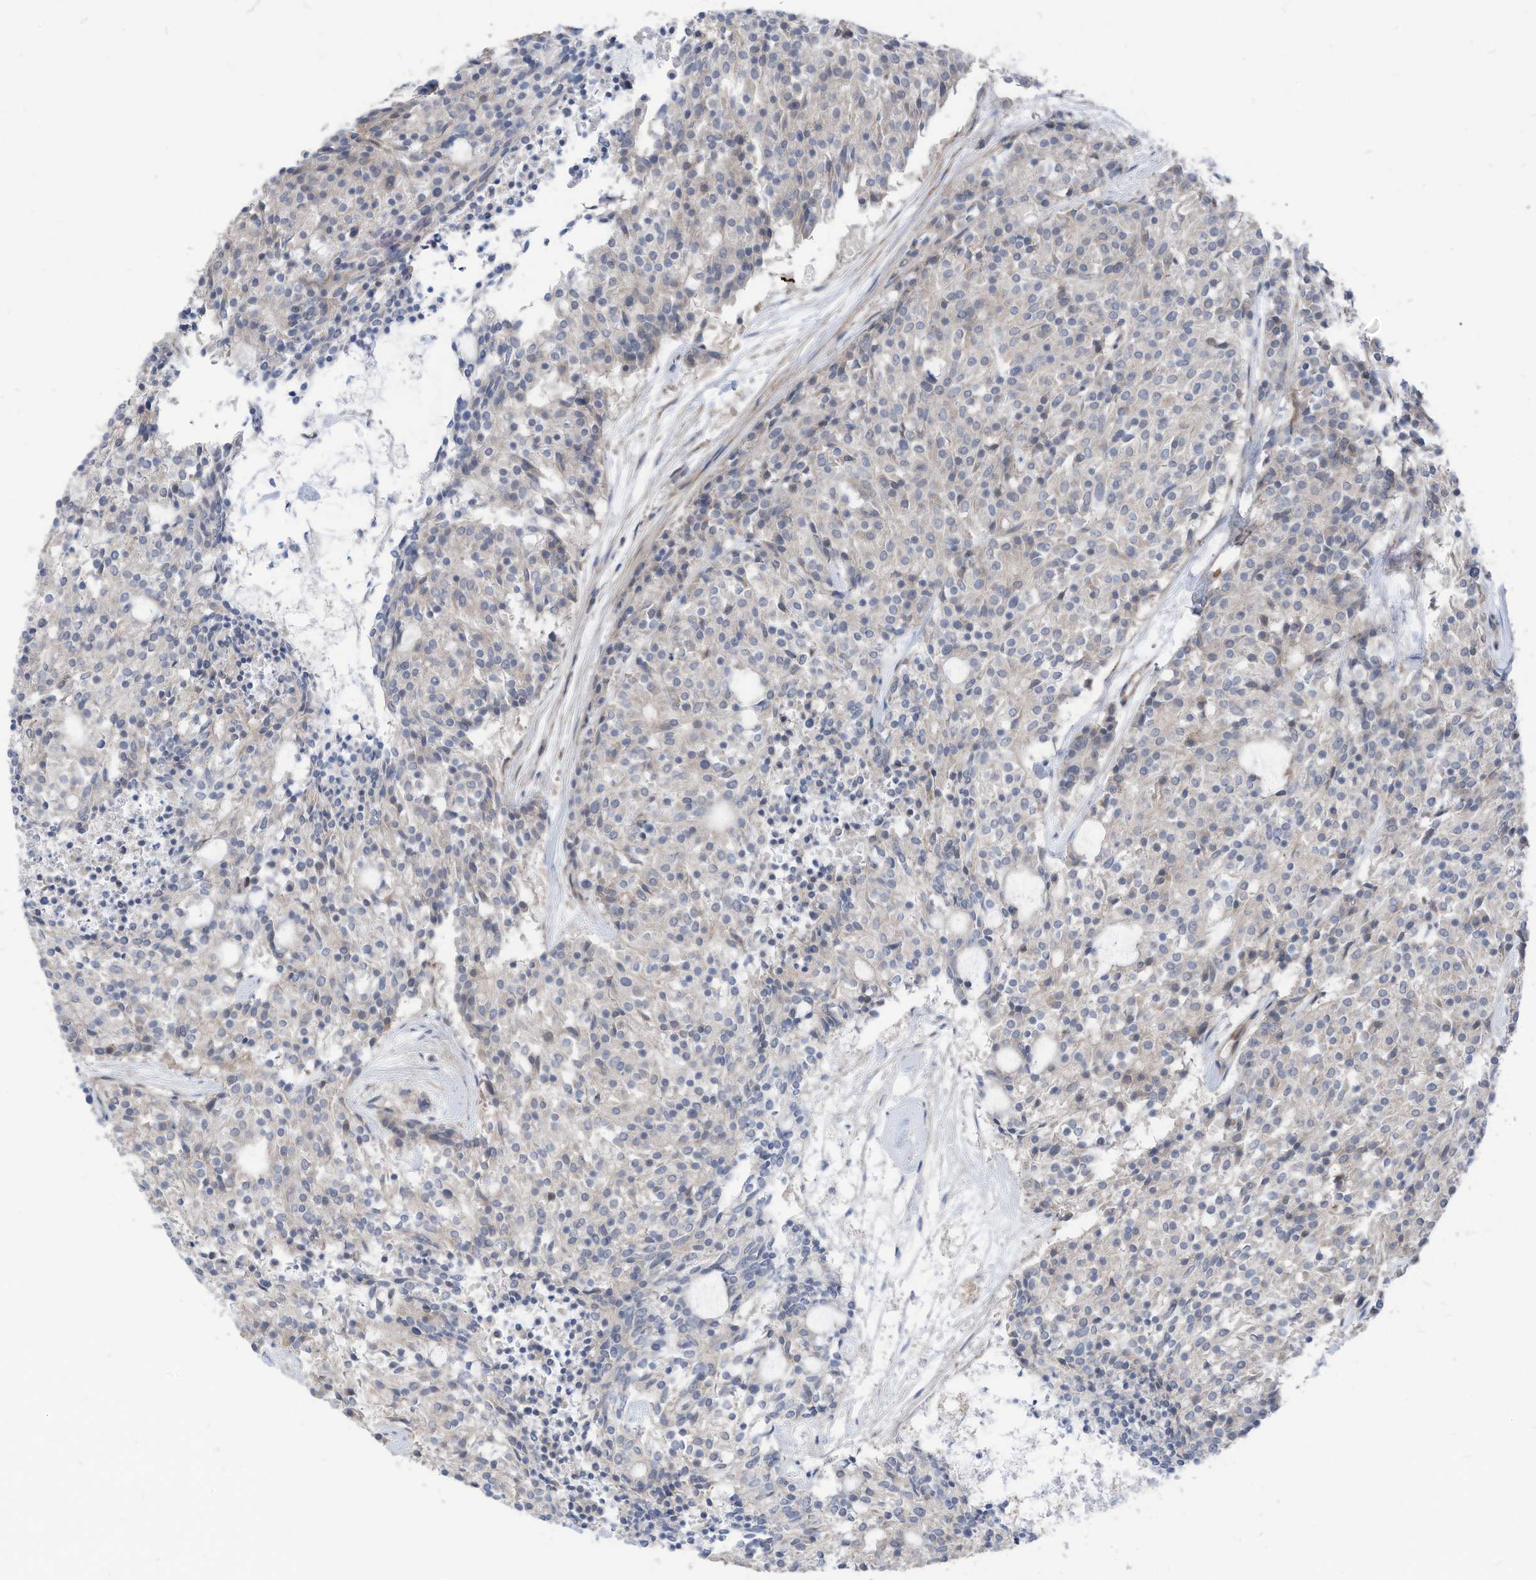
{"staining": {"intensity": "negative", "quantity": "none", "location": "none"}, "tissue": "carcinoid", "cell_type": "Tumor cells", "image_type": "cancer", "snomed": [{"axis": "morphology", "description": "Carcinoid, malignant, NOS"}, {"axis": "topography", "description": "Pancreas"}], "caption": "DAB (3,3'-diaminobenzidine) immunohistochemical staining of human carcinoid exhibits no significant expression in tumor cells. (Stains: DAB immunohistochemistry with hematoxylin counter stain, Microscopy: brightfield microscopy at high magnification).", "gene": "GPATCH3", "patient": {"sex": "female", "age": 54}}